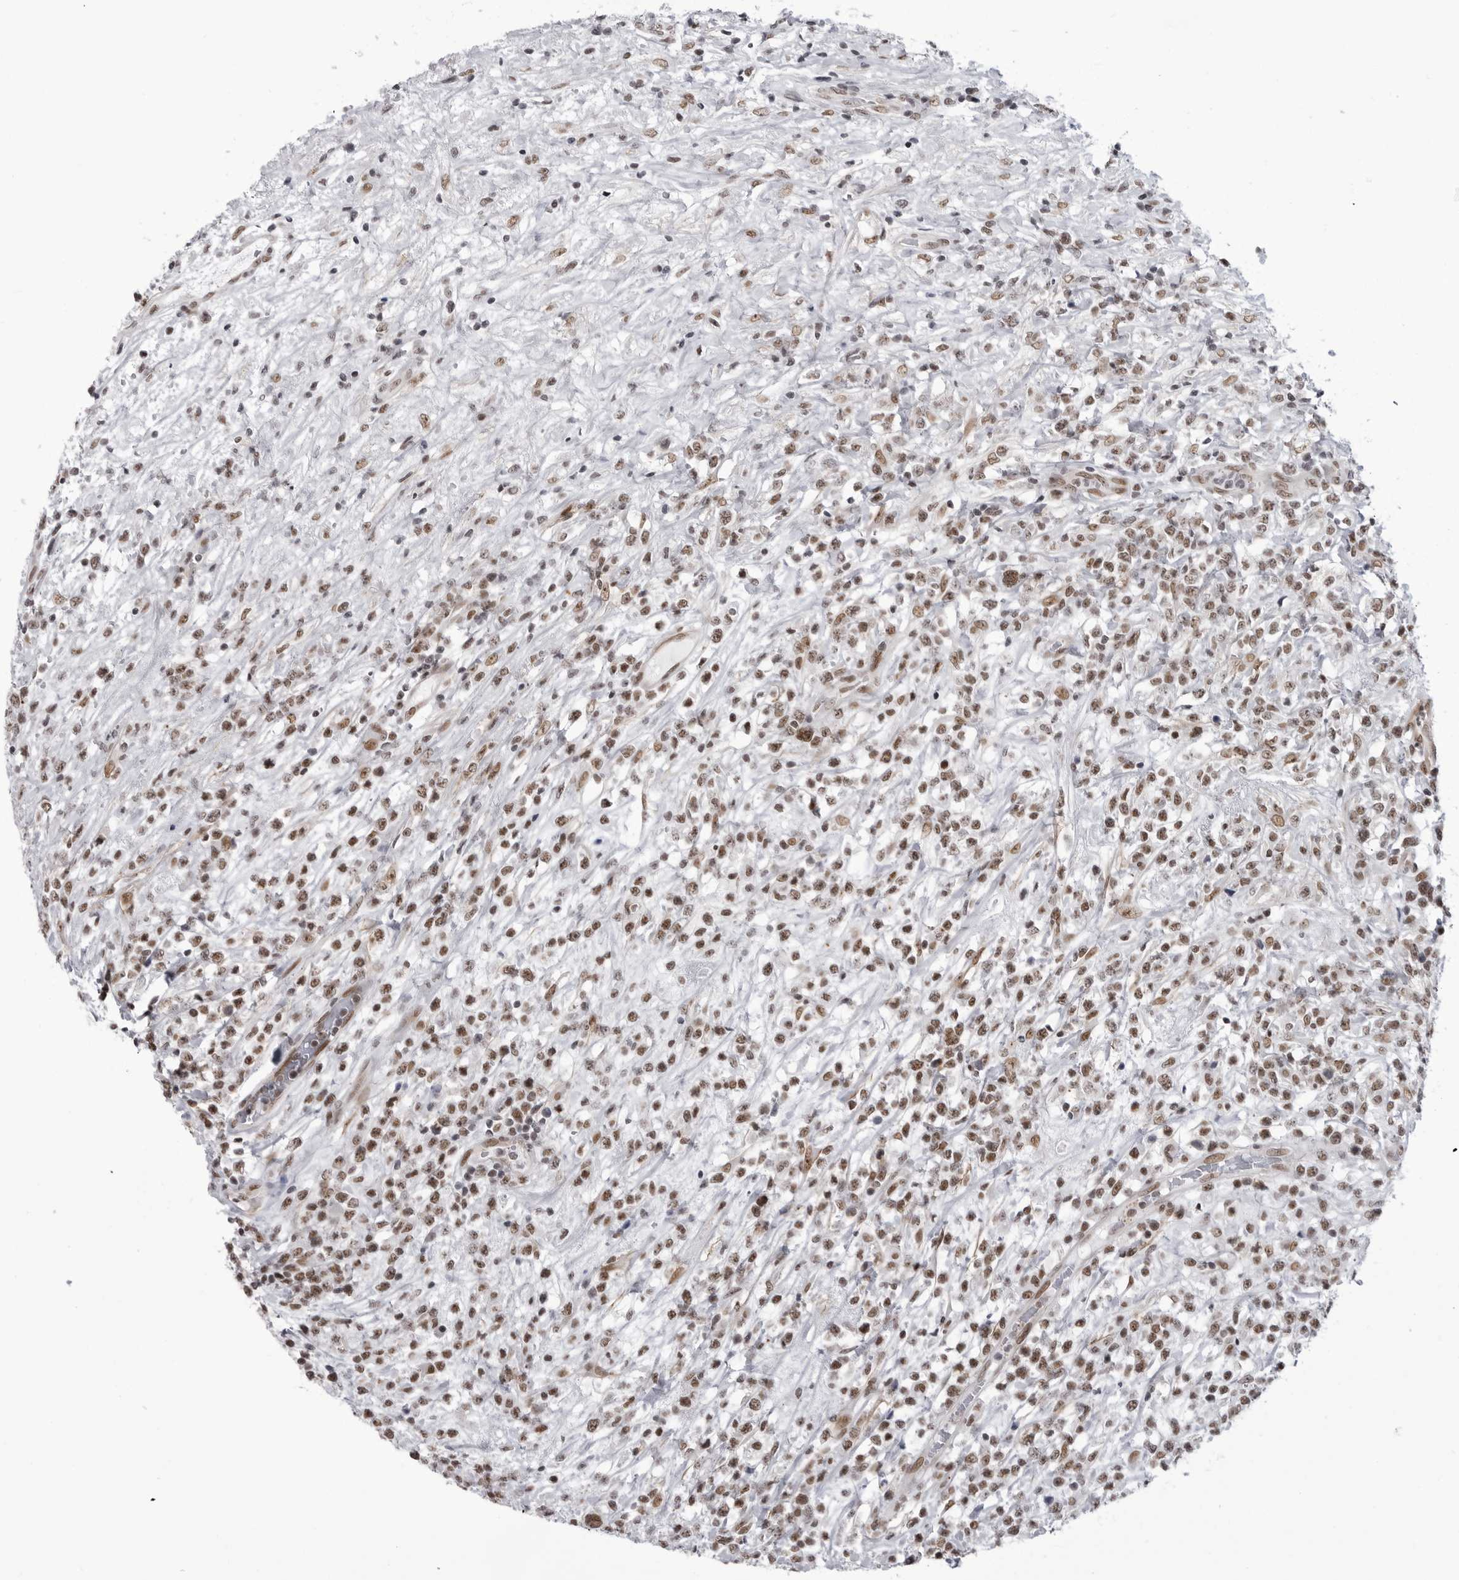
{"staining": {"intensity": "moderate", "quantity": ">75%", "location": "nuclear"}, "tissue": "lymphoma", "cell_type": "Tumor cells", "image_type": "cancer", "snomed": [{"axis": "morphology", "description": "Malignant lymphoma, non-Hodgkin's type, High grade"}, {"axis": "topography", "description": "Colon"}], "caption": "This is a micrograph of immunohistochemistry staining of malignant lymphoma, non-Hodgkin's type (high-grade), which shows moderate expression in the nuclear of tumor cells.", "gene": "RNF26", "patient": {"sex": "female", "age": 53}}